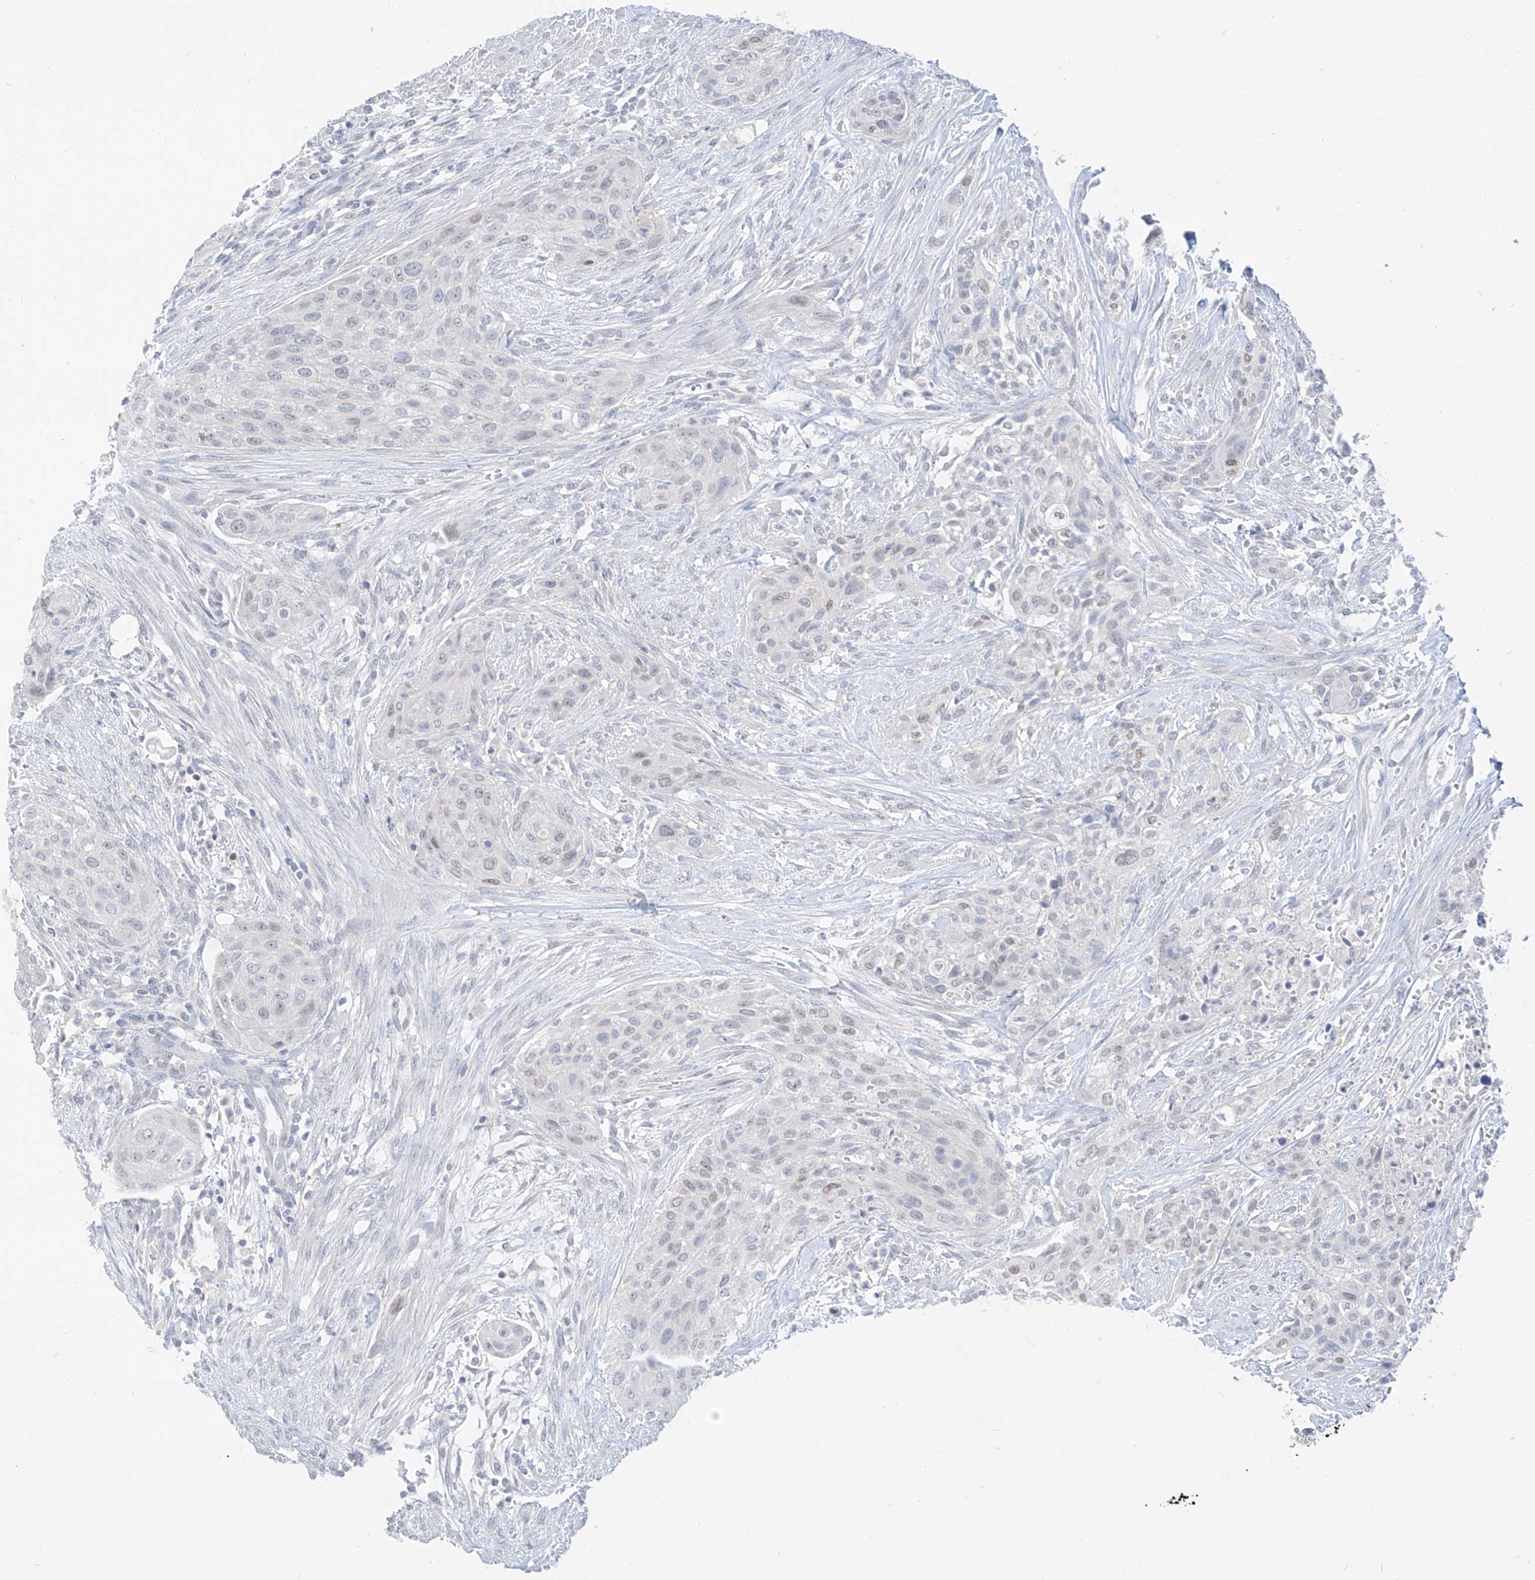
{"staining": {"intensity": "weak", "quantity": "<25%", "location": "nuclear"}, "tissue": "urothelial cancer", "cell_type": "Tumor cells", "image_type": "cancer", "snomed": [{"axis": "morphology", "description": "Urothelial carcinoma, High grade"}, {"axis": "topography", "description": "Urinary bladder"}], "caption": "Protein analysis of urothelial cancer exhibits no significant expression in tumor cells.", "gene": "BARX2", "patient": {"sex": "male", "age": 35}}